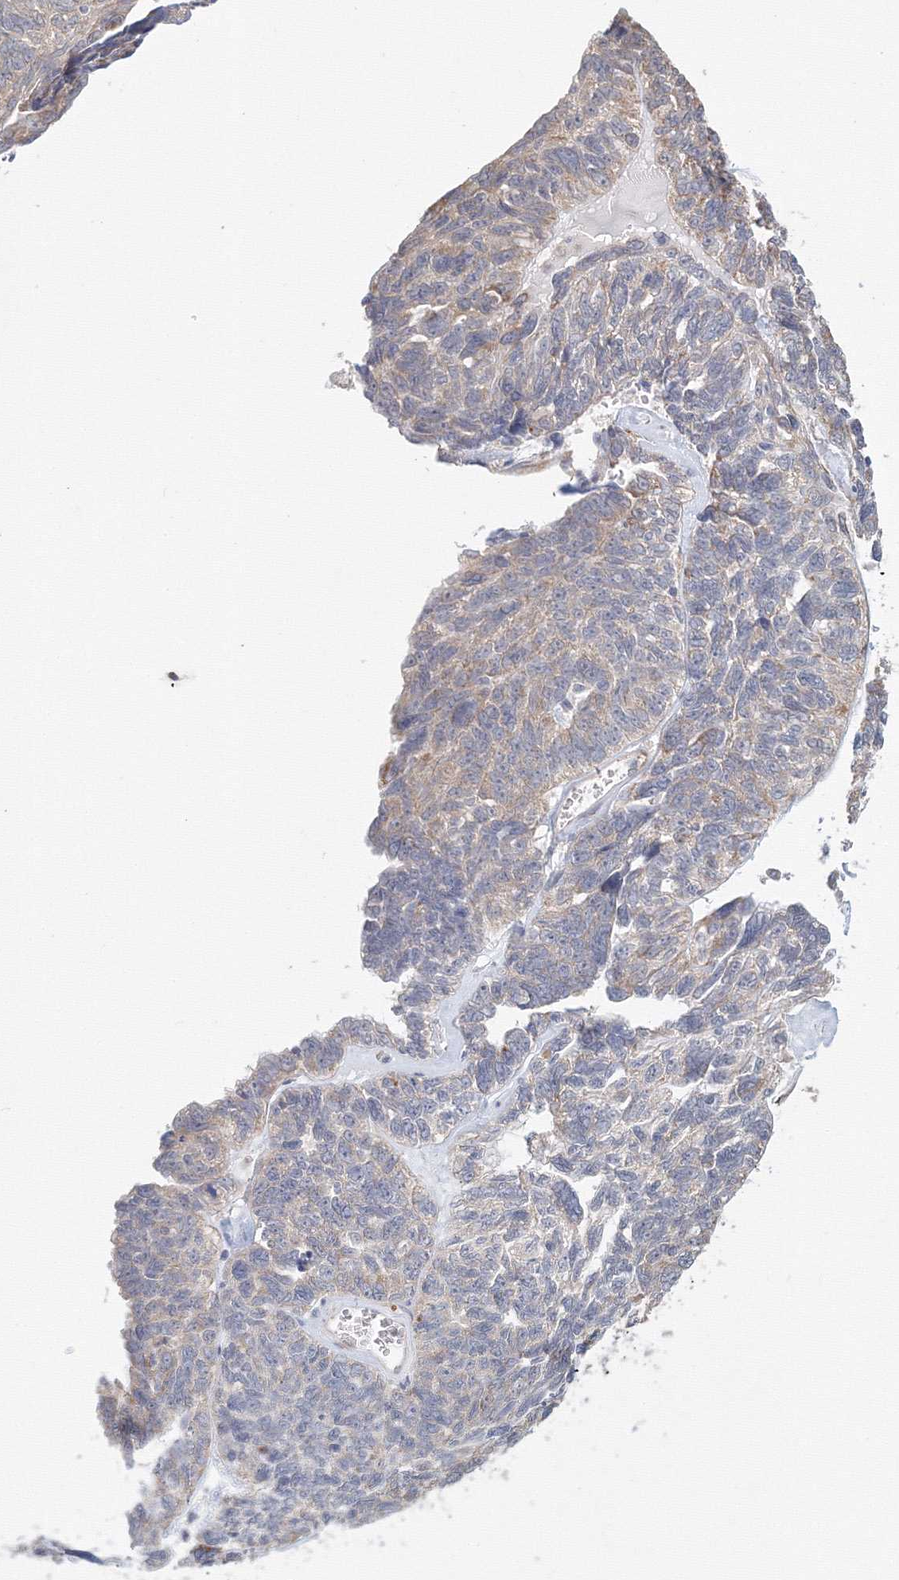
{"staining": {"intensity": "weak", "quantity": "<25%", "location": "cytoplasmic/membranous"}, "tissue": "ovarian cancer", "cell_type": "Tumor cells", "image_type": "cancer", "snomed": [{"axis": "morphology", "description": "Cystadenocarcinoma, serous, NOS"}, {"axis": "topography", "description": "Ovary"}], "caption": "Immunohistochemistry (IHC) image of ovarian serous cystadenocarcinoma stained for a protein (brown), which shows no expression in tumor cells.", "gene": "DHRS12", "patient": {"sex": "female", "age": 79}}